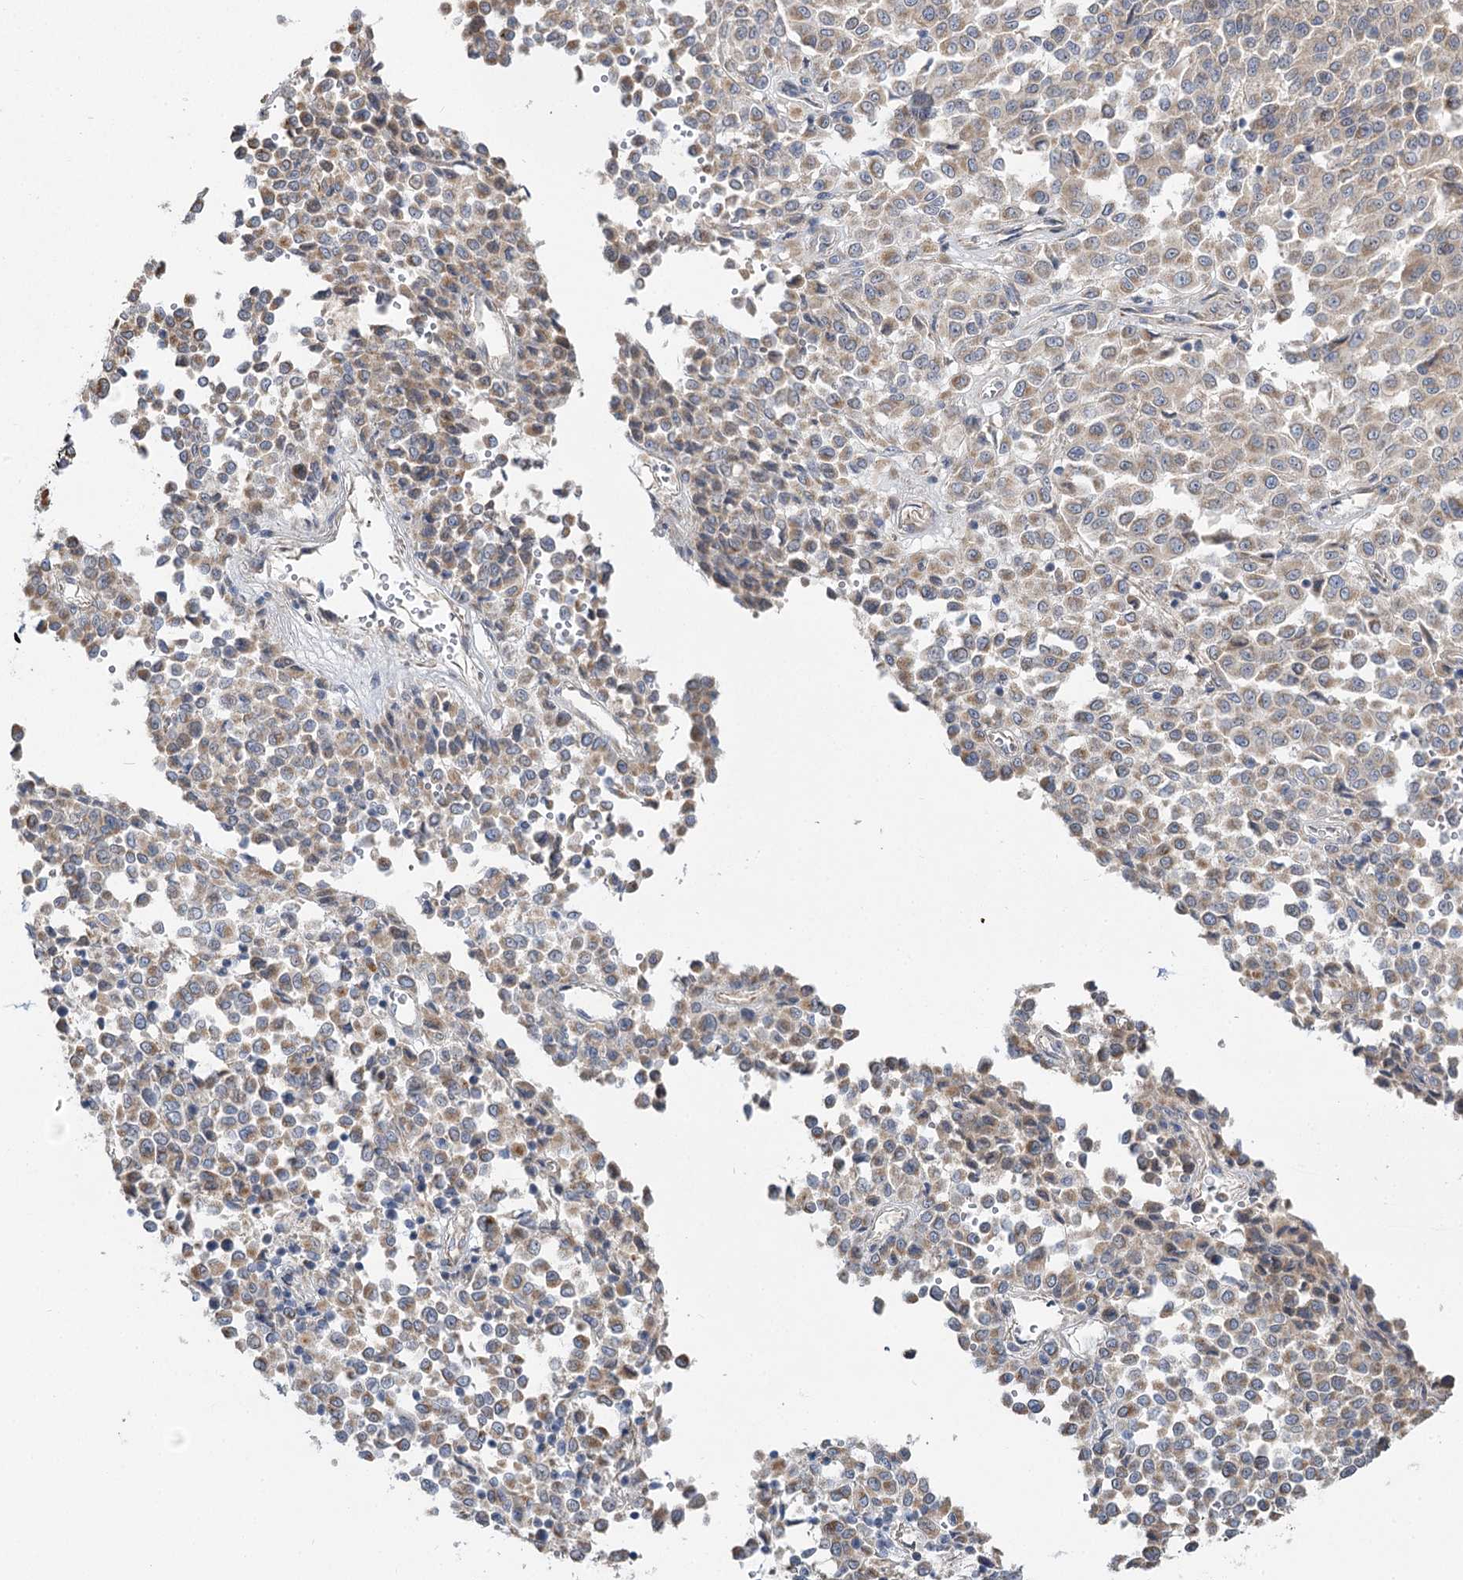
{"staining": {"intensity": "moderate", "quantity": "25%-75%", "location": "cytoplasmic/membranous"}, "tissue": "melanoma", "cell_type": "Tumor cells", "image_type": "cancer", "snomed": [{"axis": "morphology", "description": "Malignant melanoma, Metastatic site"}, {"axis": "topography", "description": "Pancreas"}], "caption": "A photomicrograph of human malignant melanoma (metastatic site) stained for a protein shows moderate cytoplasmic/membranous brown staining in tumor cells. Ihc stains the protein of interest in brown and the nuclei are stained blue.", "gene": "KIAA0825", "patient": {"sex": "female", "age": 30}}